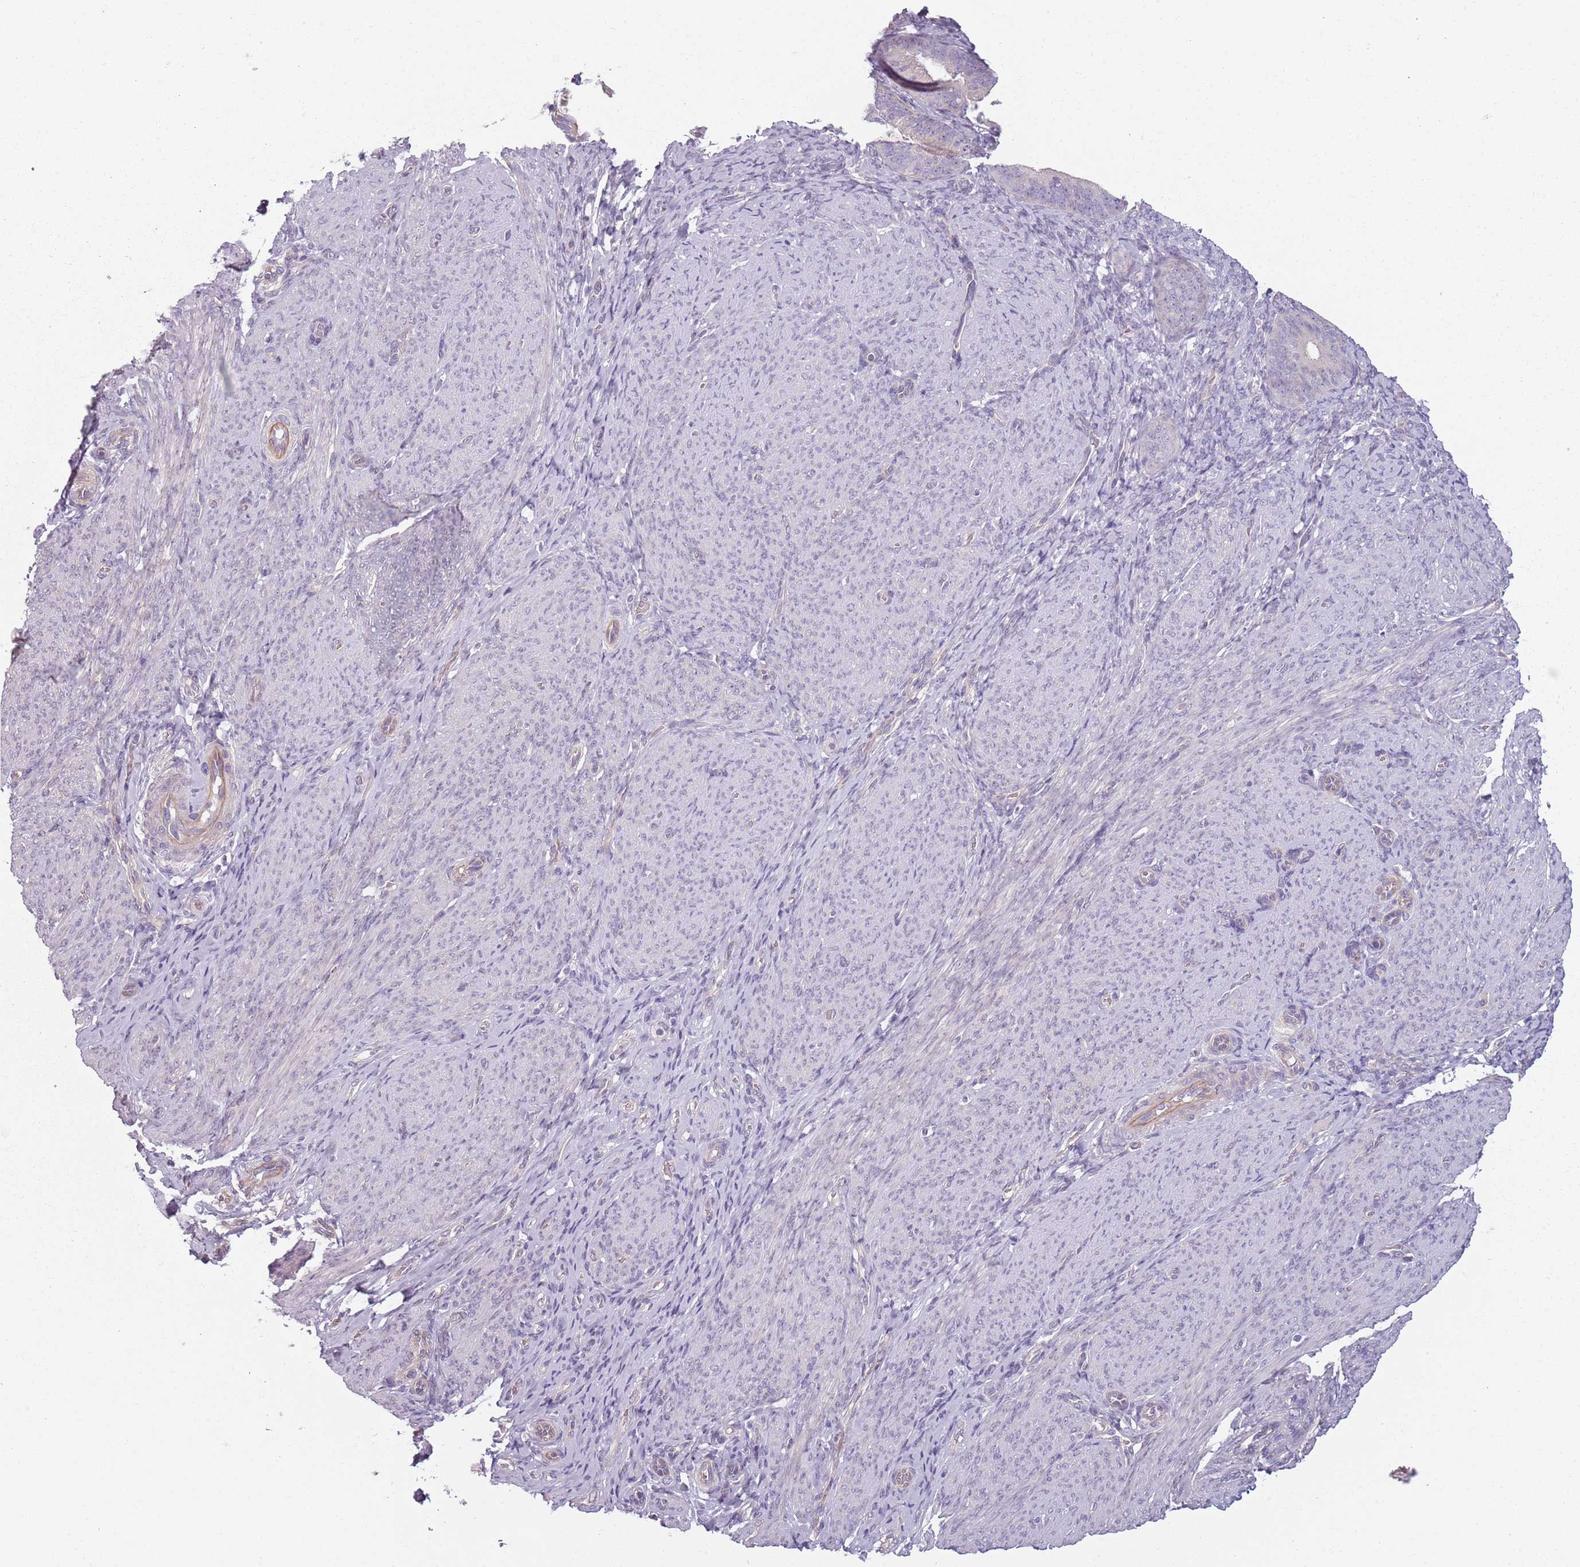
{"staining": {"intensity": "negative", "quantity": "none", "location": "none"}, "tissue": "endometrium", "cell_type": "Cells in endometrial stroma", "image_type": "normal", "snomed": [{"axis": "morphology", "description": "Normal tissue, NOS"}, {"axis": "topography", "description": "Endometrium"}], "caption": "This is an immunohistochemistry histopathology image of unremarkable human endometrium. There is no positivity in cells in endometrial stroma.", "gene": "TLCD2", "patient": {"sex": "female", "age": 65}}